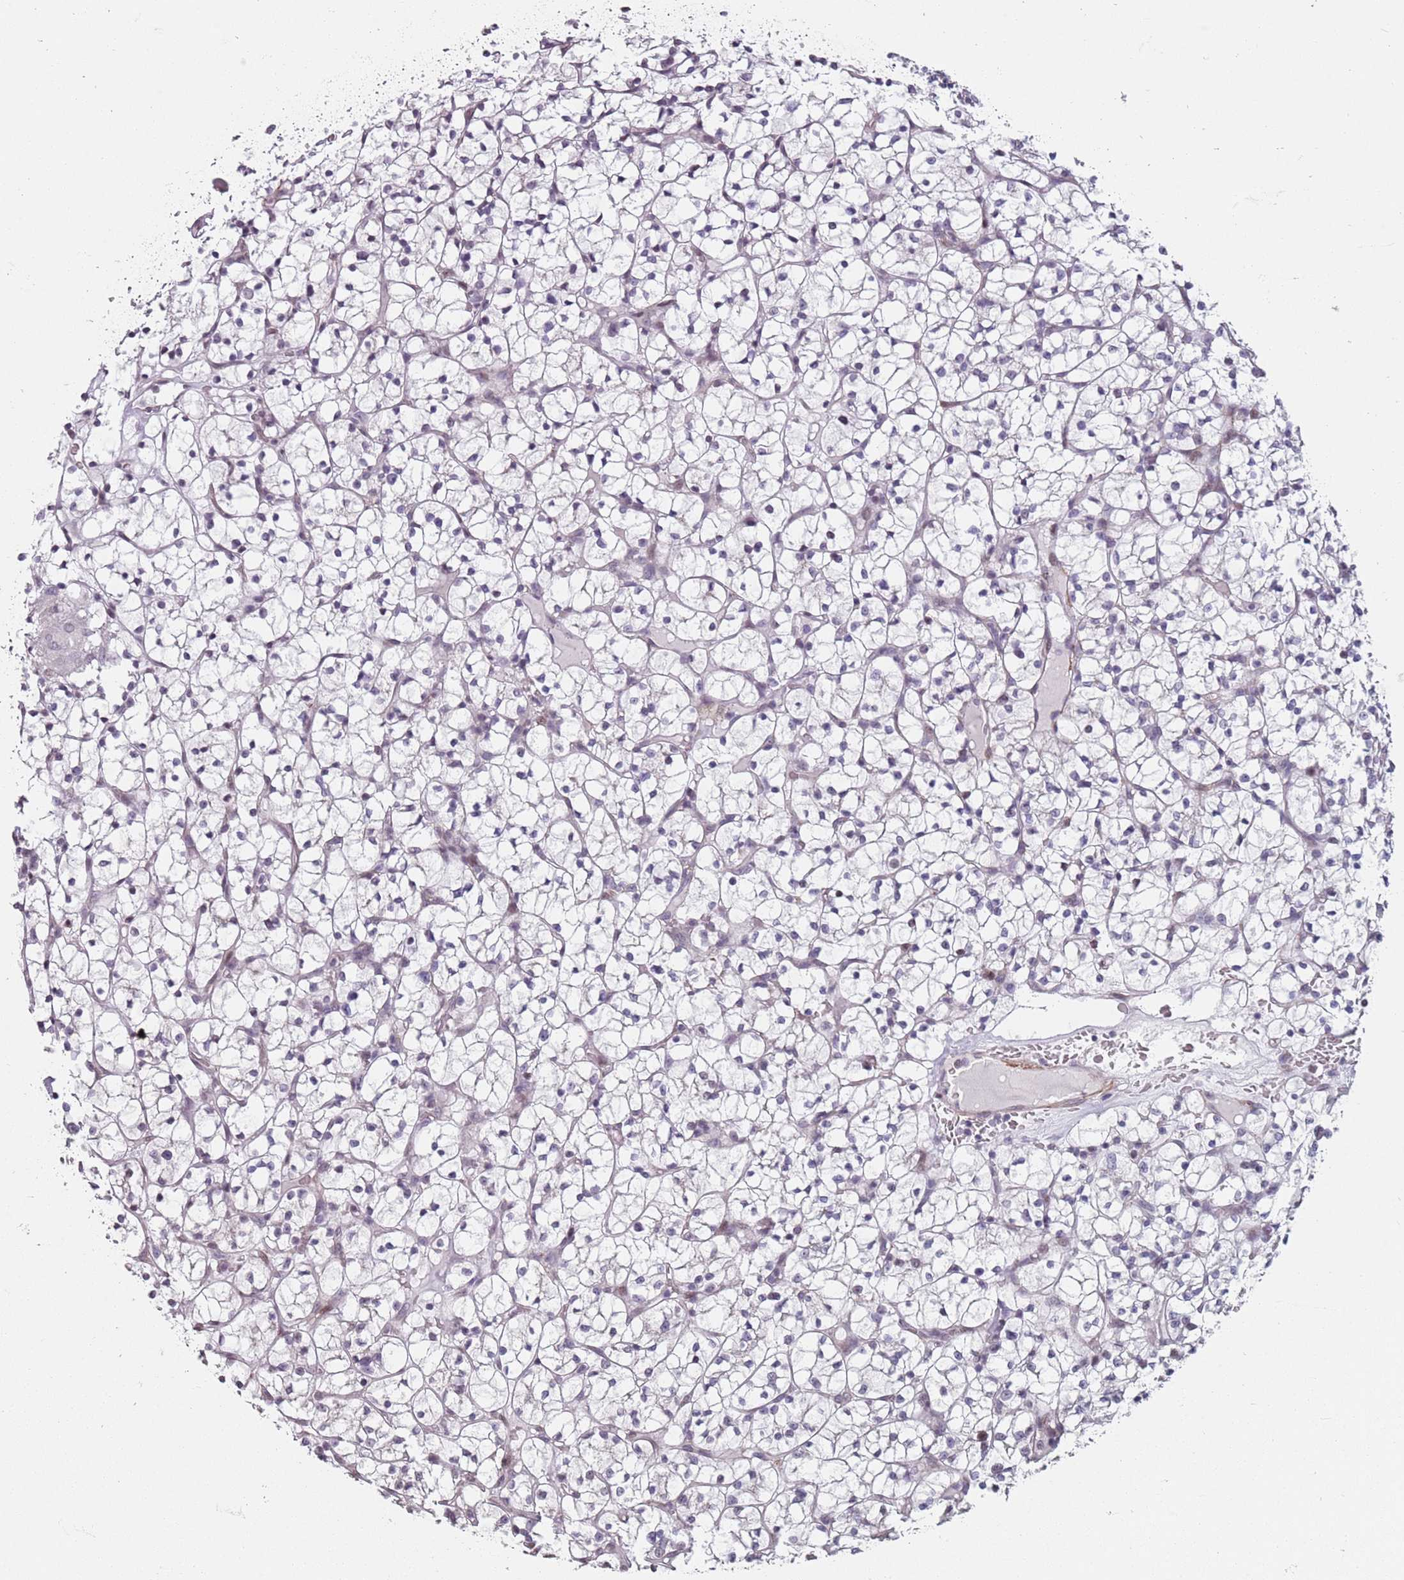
{"staining": {"intensity": "negative", "quantity": "none", "location": "none"}, "tissue": "renal cancer", "cell_type": "Tumor cells", "image_type": "cancer", "snomed": [{"axis": "morphology", "description": "Adenocarcinoma, NOS"}, {"axis": "topography", "description": "Kidney"}], "caption": "The photomicrograph shows no staining of tumor cells in adenocarcinoma (renal).", "gene": "TMC4", "patient": {"sex": "female", "age": 64}}